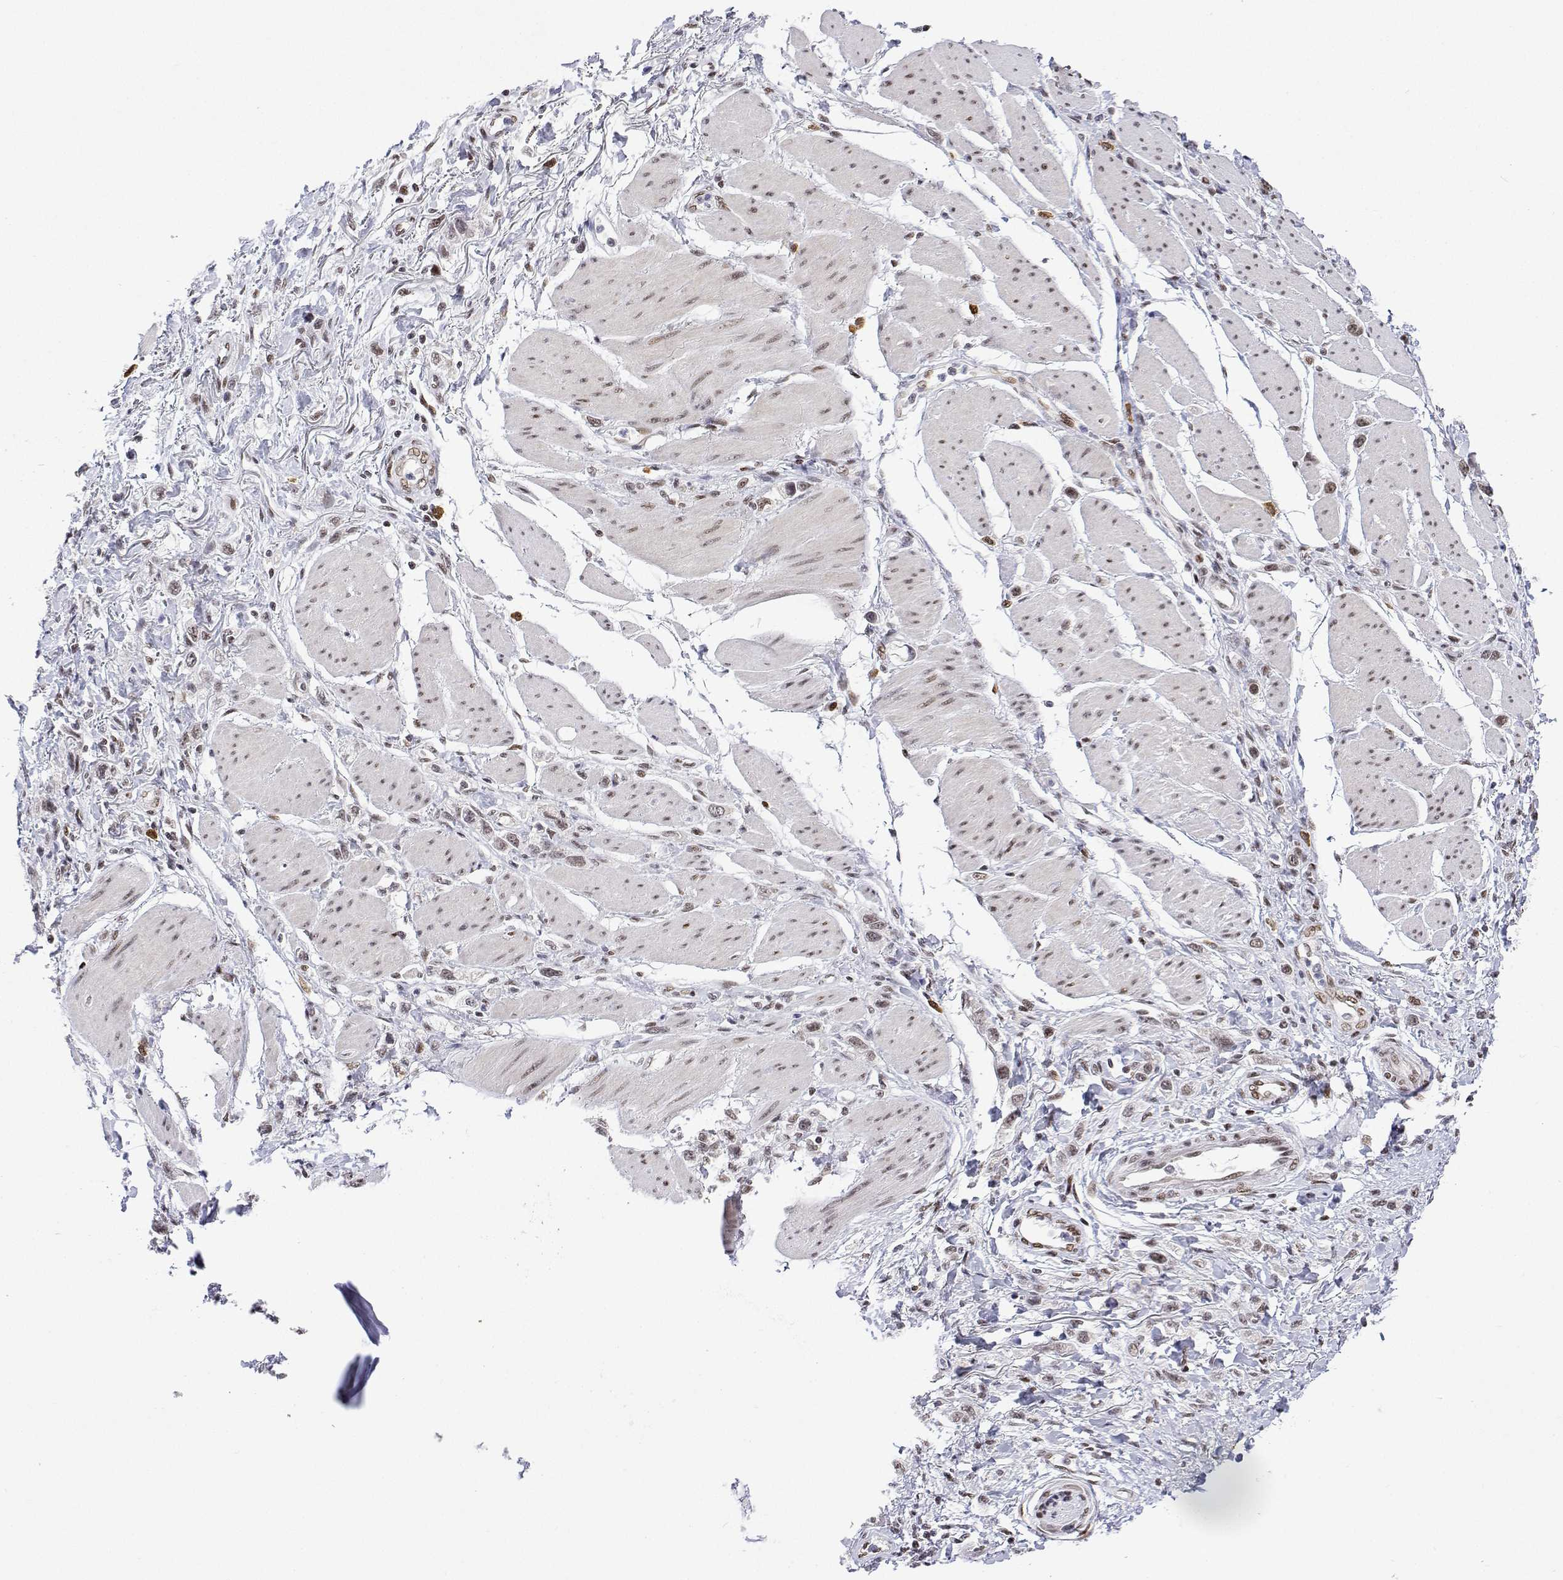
{"staining": {"intensity": "moderate", "quantity": "25%-75%", "location": "nuclear"}, "tissue": "stomach cancer", "cell_type": "Tumor cells", "image_type": "cancer", "snomed": [{"axis": "morphology", "description": "Adenocarcinoma, NOS"}, {"axis": "topography", "description": "Stomach"}], "caption": "DAB (3,3'-diaminobenzidine) immunohistochemical staining of stomach adenocarcinoma exhibits moderate nuclear protein staining in approximately 25%-75% of tumor cells.", "gene": "XPC", "patient": {"sex": "female", "age": 65}}